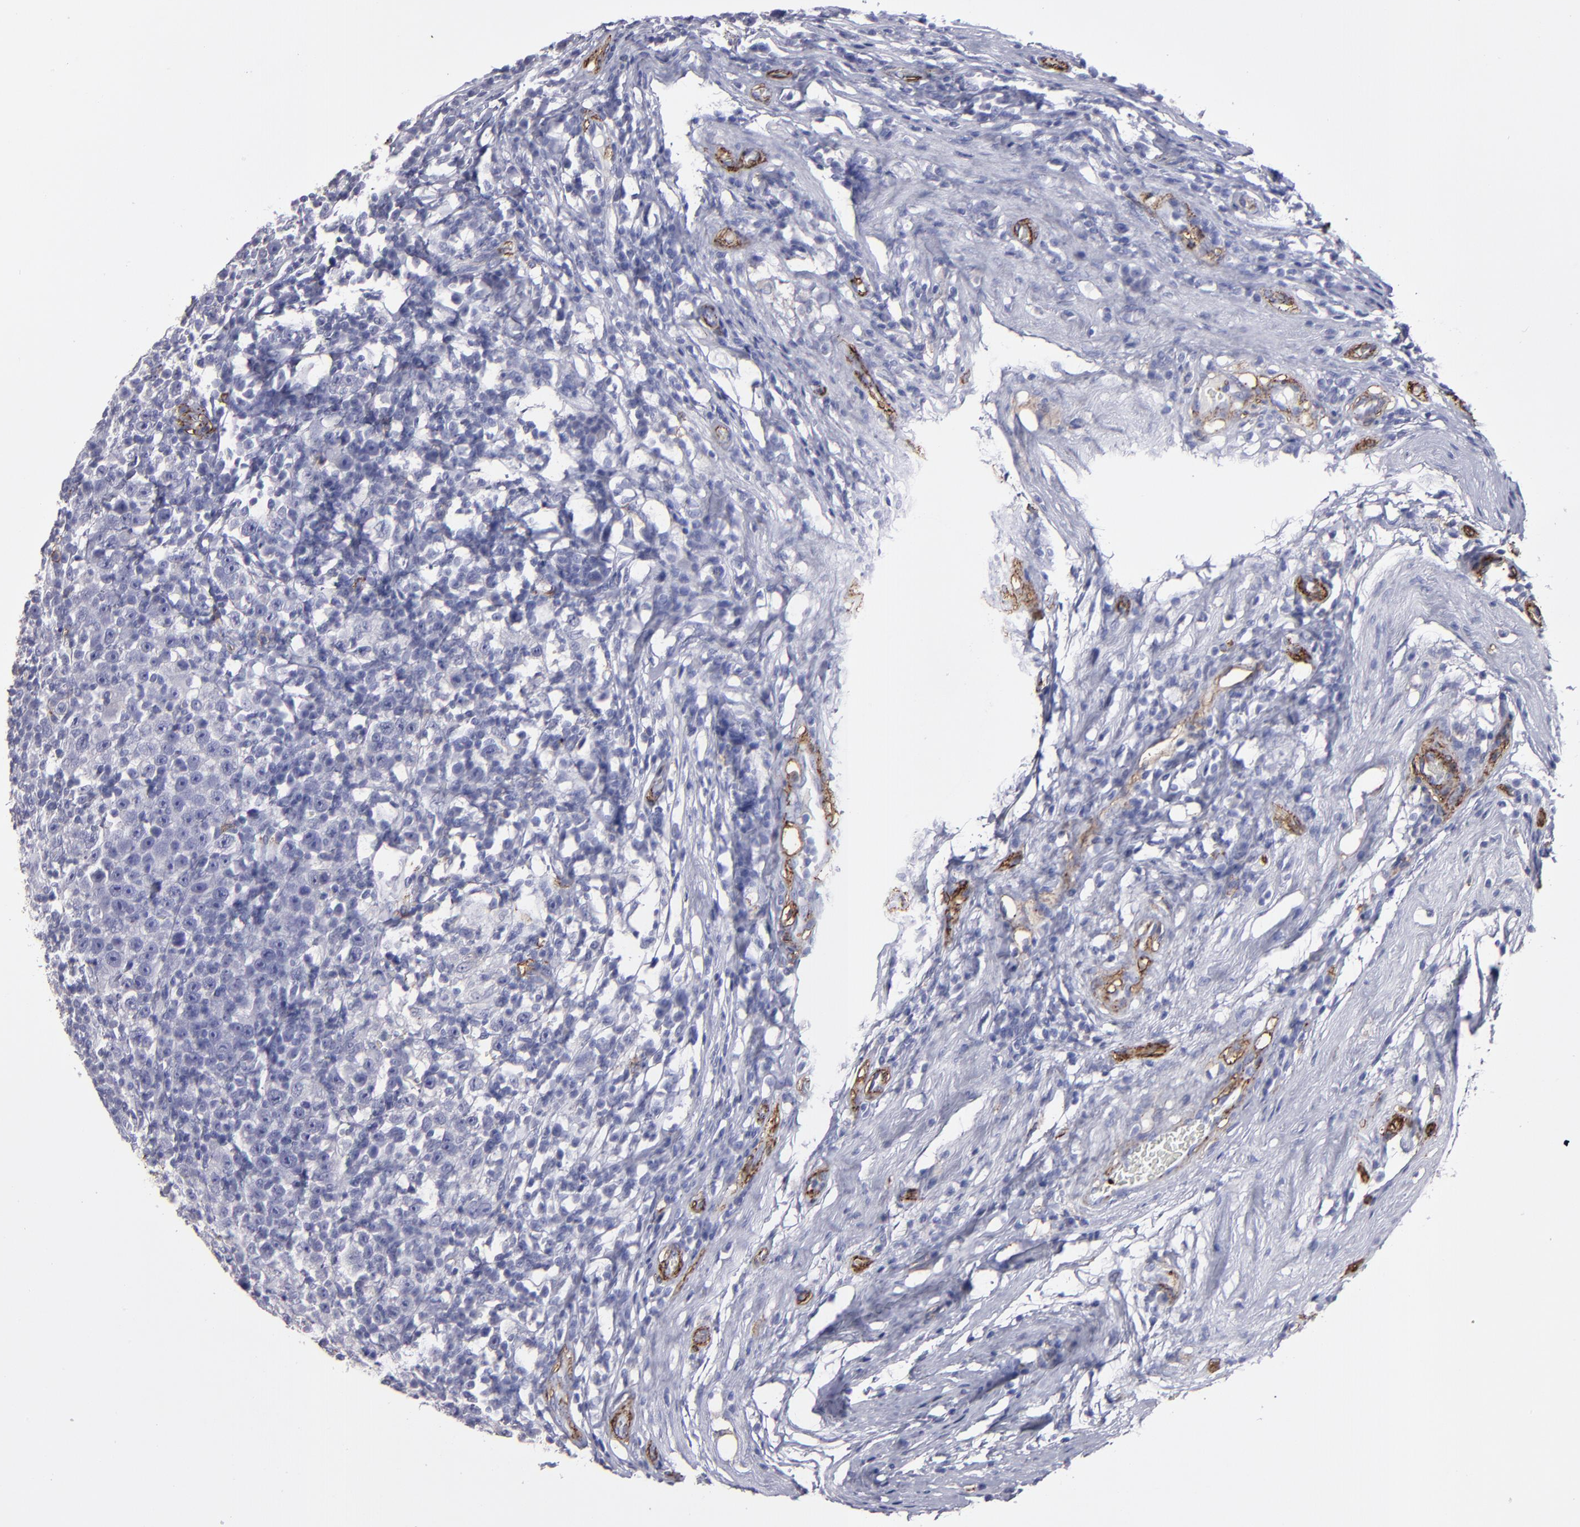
{"staining": {"intensity": "negative", "quantity": "none", "location": "none"}, "tissue": "testis cancer", "cell_type": "Tumor cells", "image_type": "cancer", "snomed": [{"axis": "morphology", "description": "Seminoma, NOS"}, {"axis": "topography", "description": "Testis"}], "caption": "Immunohistochemistry (IHC) micrograph of testis seminoma stained for a protein (brown), which demonstrates no staining in tumor cells.", "gene": "CD36", "patient": {"sex": "male", "age": 43}}